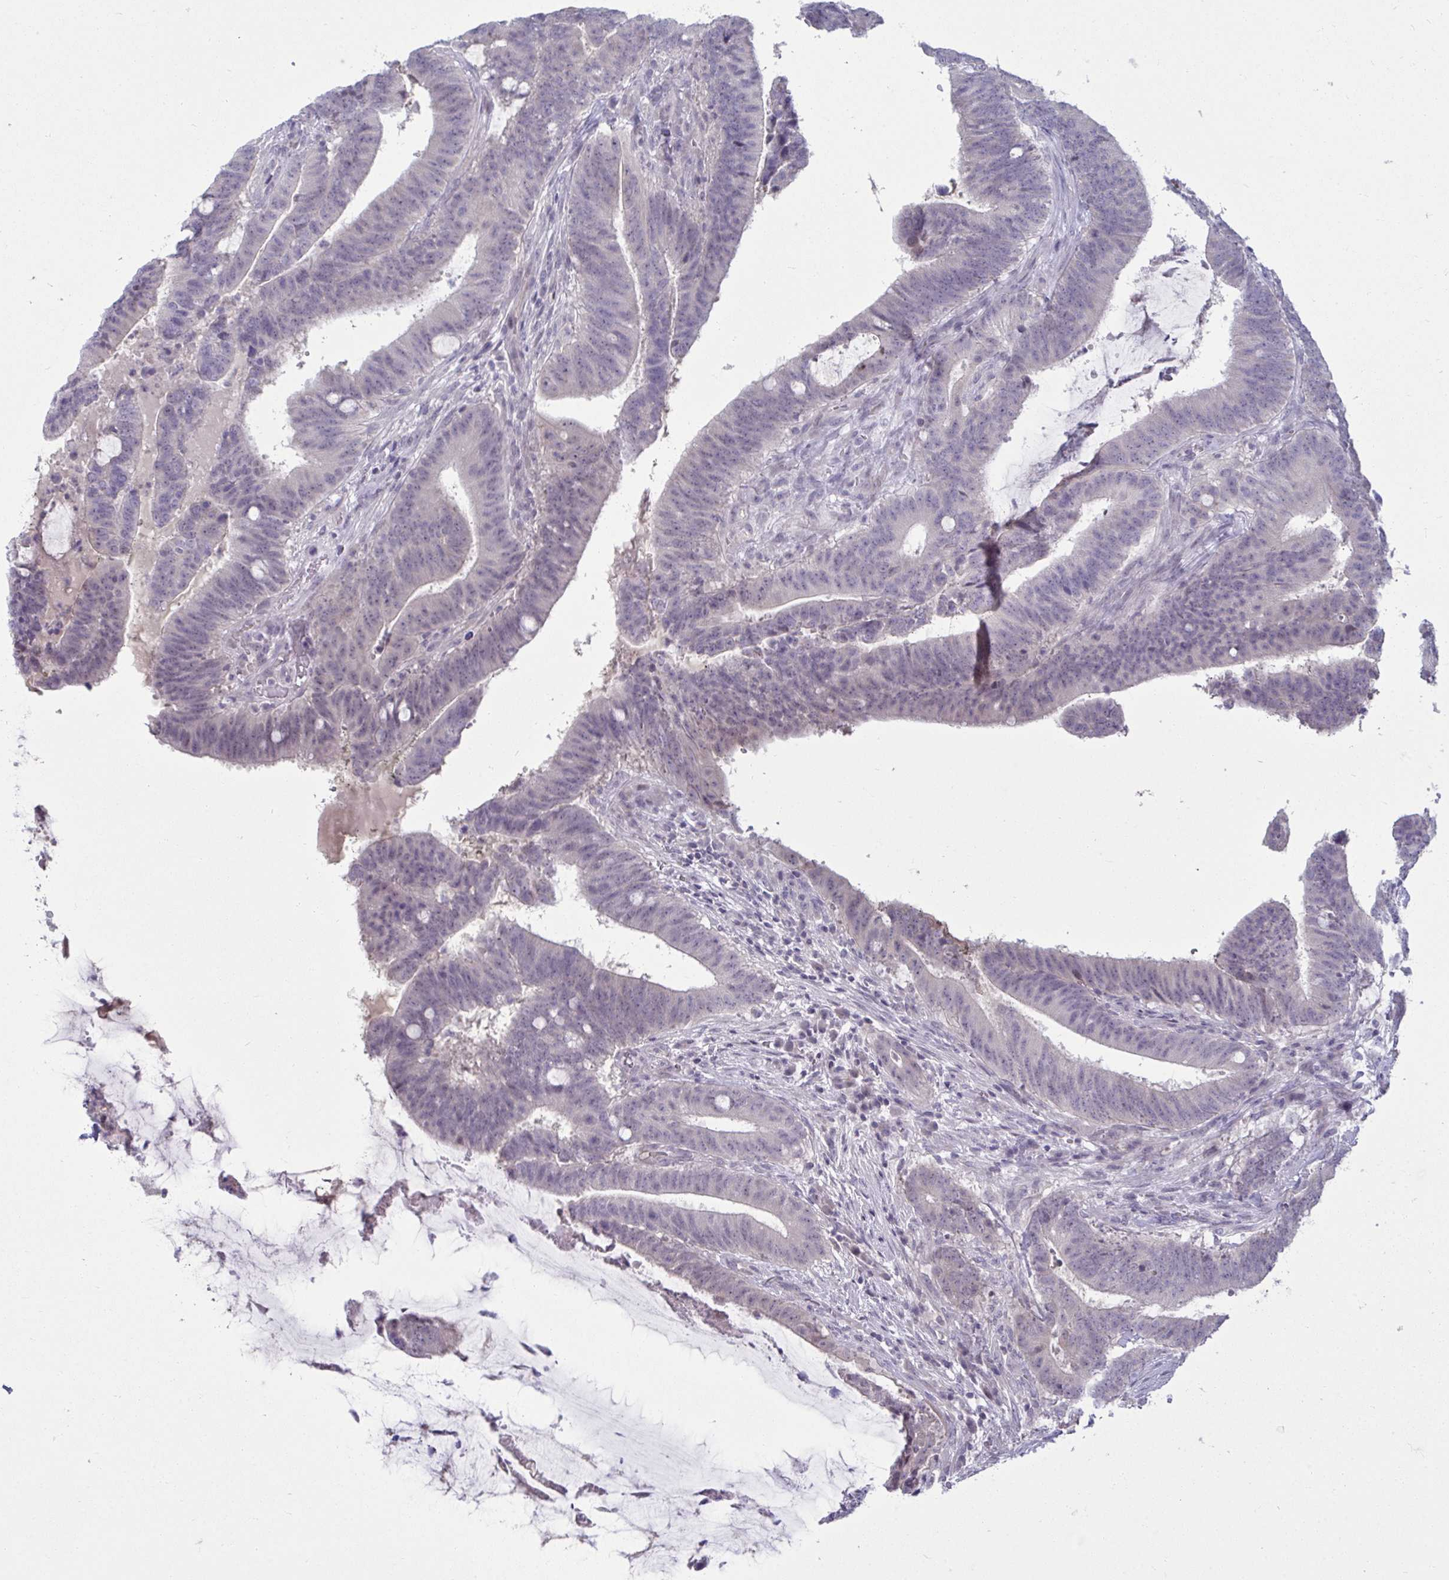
{"staining": {"intensity": "negative", "quantity": "none", "location": "none"}, "tissue": "colorectal cancer", "cell_type": "Tumor cells", "image_type": "cancer", "snomed": [{"axis": "morphology", "description": "Adenocarcinoma, NOS"}, {"axis": "topography", "description": "Colon"}], "caption": "Human adenocarcinoma (colorectal) stained for a protein using IHC shows no staining in tumor cells.", "gene": "RNASEH1", "patient": {"sex": "female", "age": 43}}